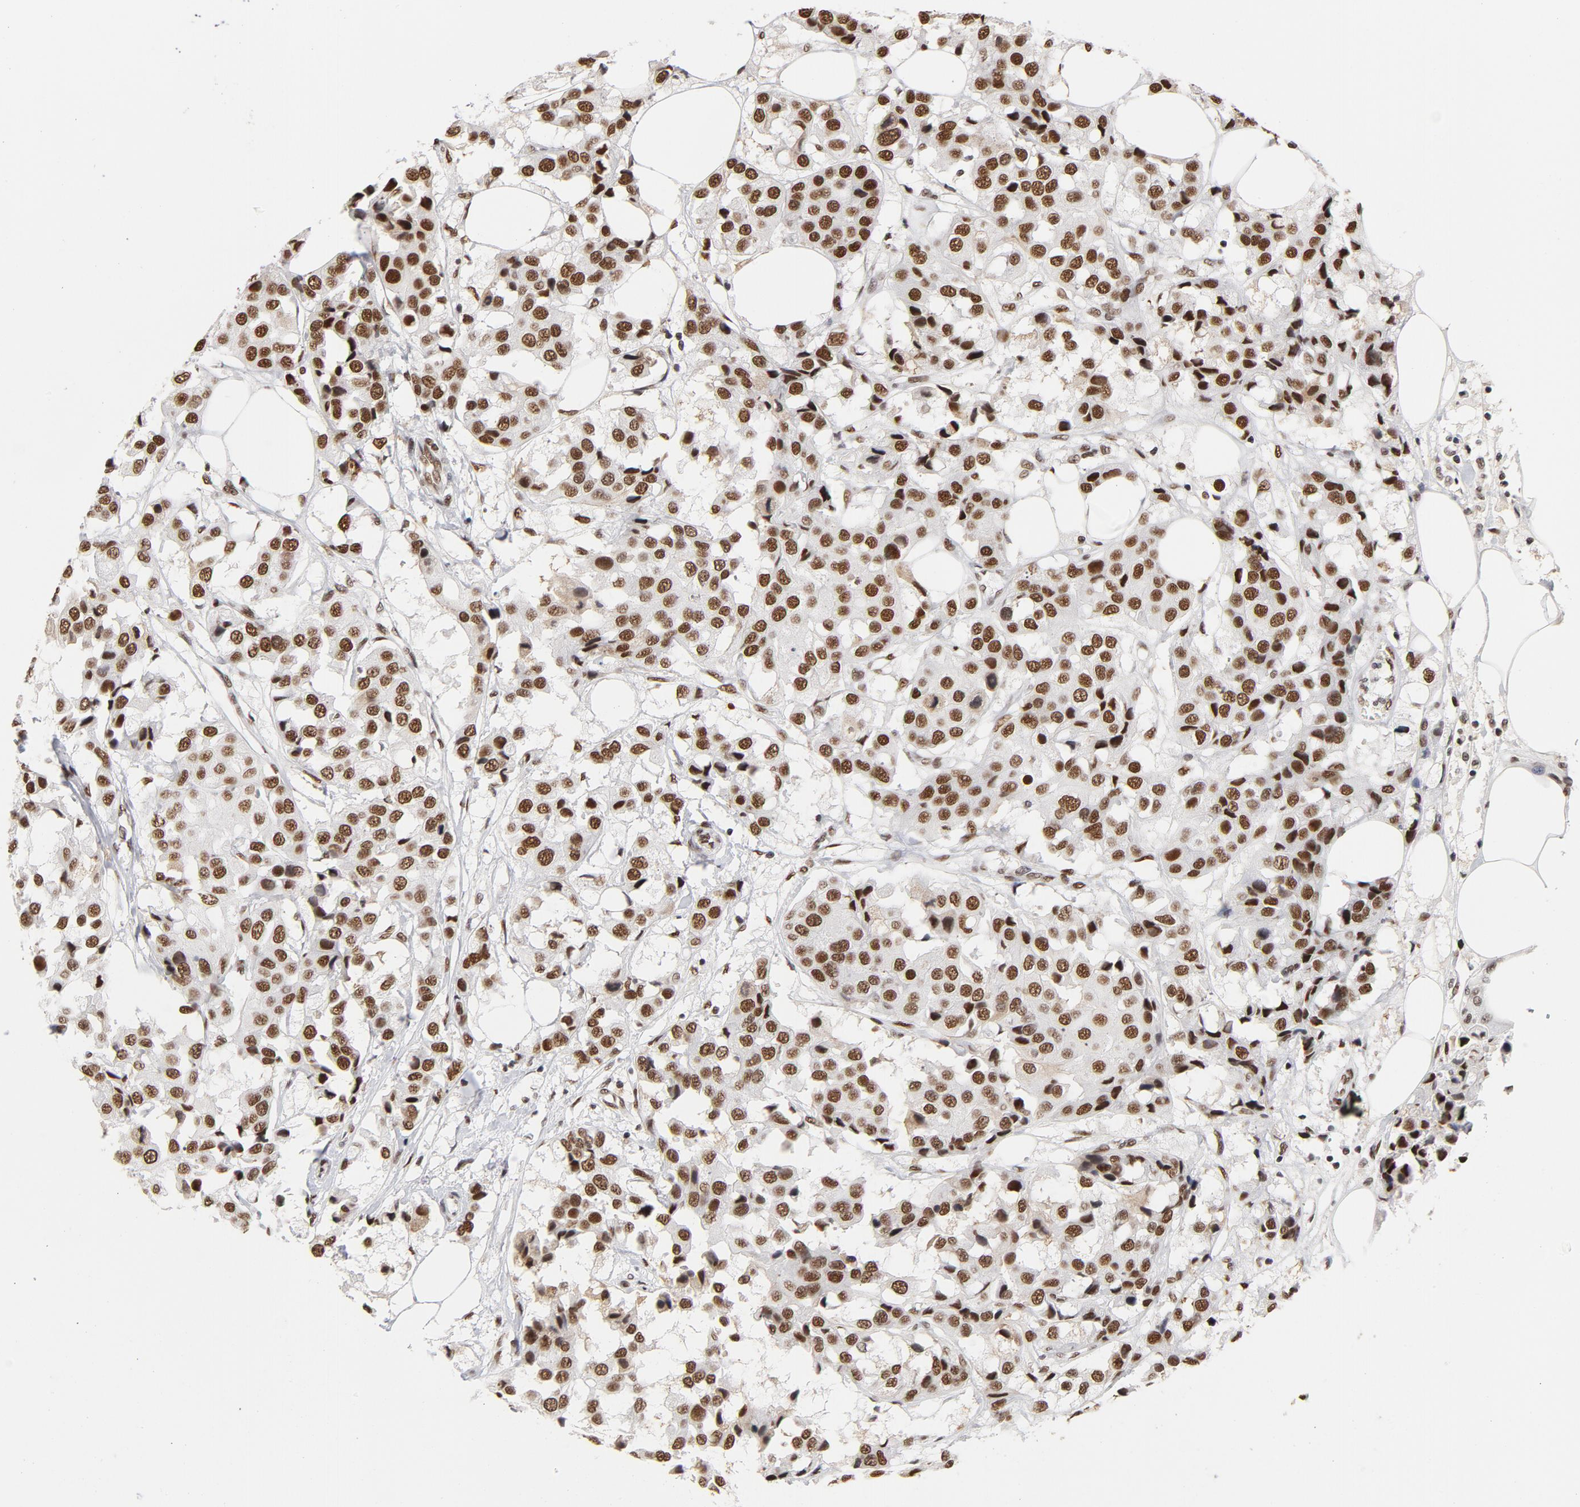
{"staining": {"intensity": "moderate", "quantity": ">75%", "location": "nuclear"}, "tissue": "breast cancer", "cell_type": "Tumor cells", "image_type": "cancer", "snomed": [{"axis": "morphology", "description": "Duct carcinoma"}, {"axis": "topography", "description": "Breast"}], "caption": "IHC photomicrograph of human breast cancer (intraductal carcinoma) stained for a protein (brown), which displays medium levels of moderate nuclear positivity in approximately >75% of tumor cells.", "gene": "TP53BP1", "patient": {"sex": "female", "age": 80}}